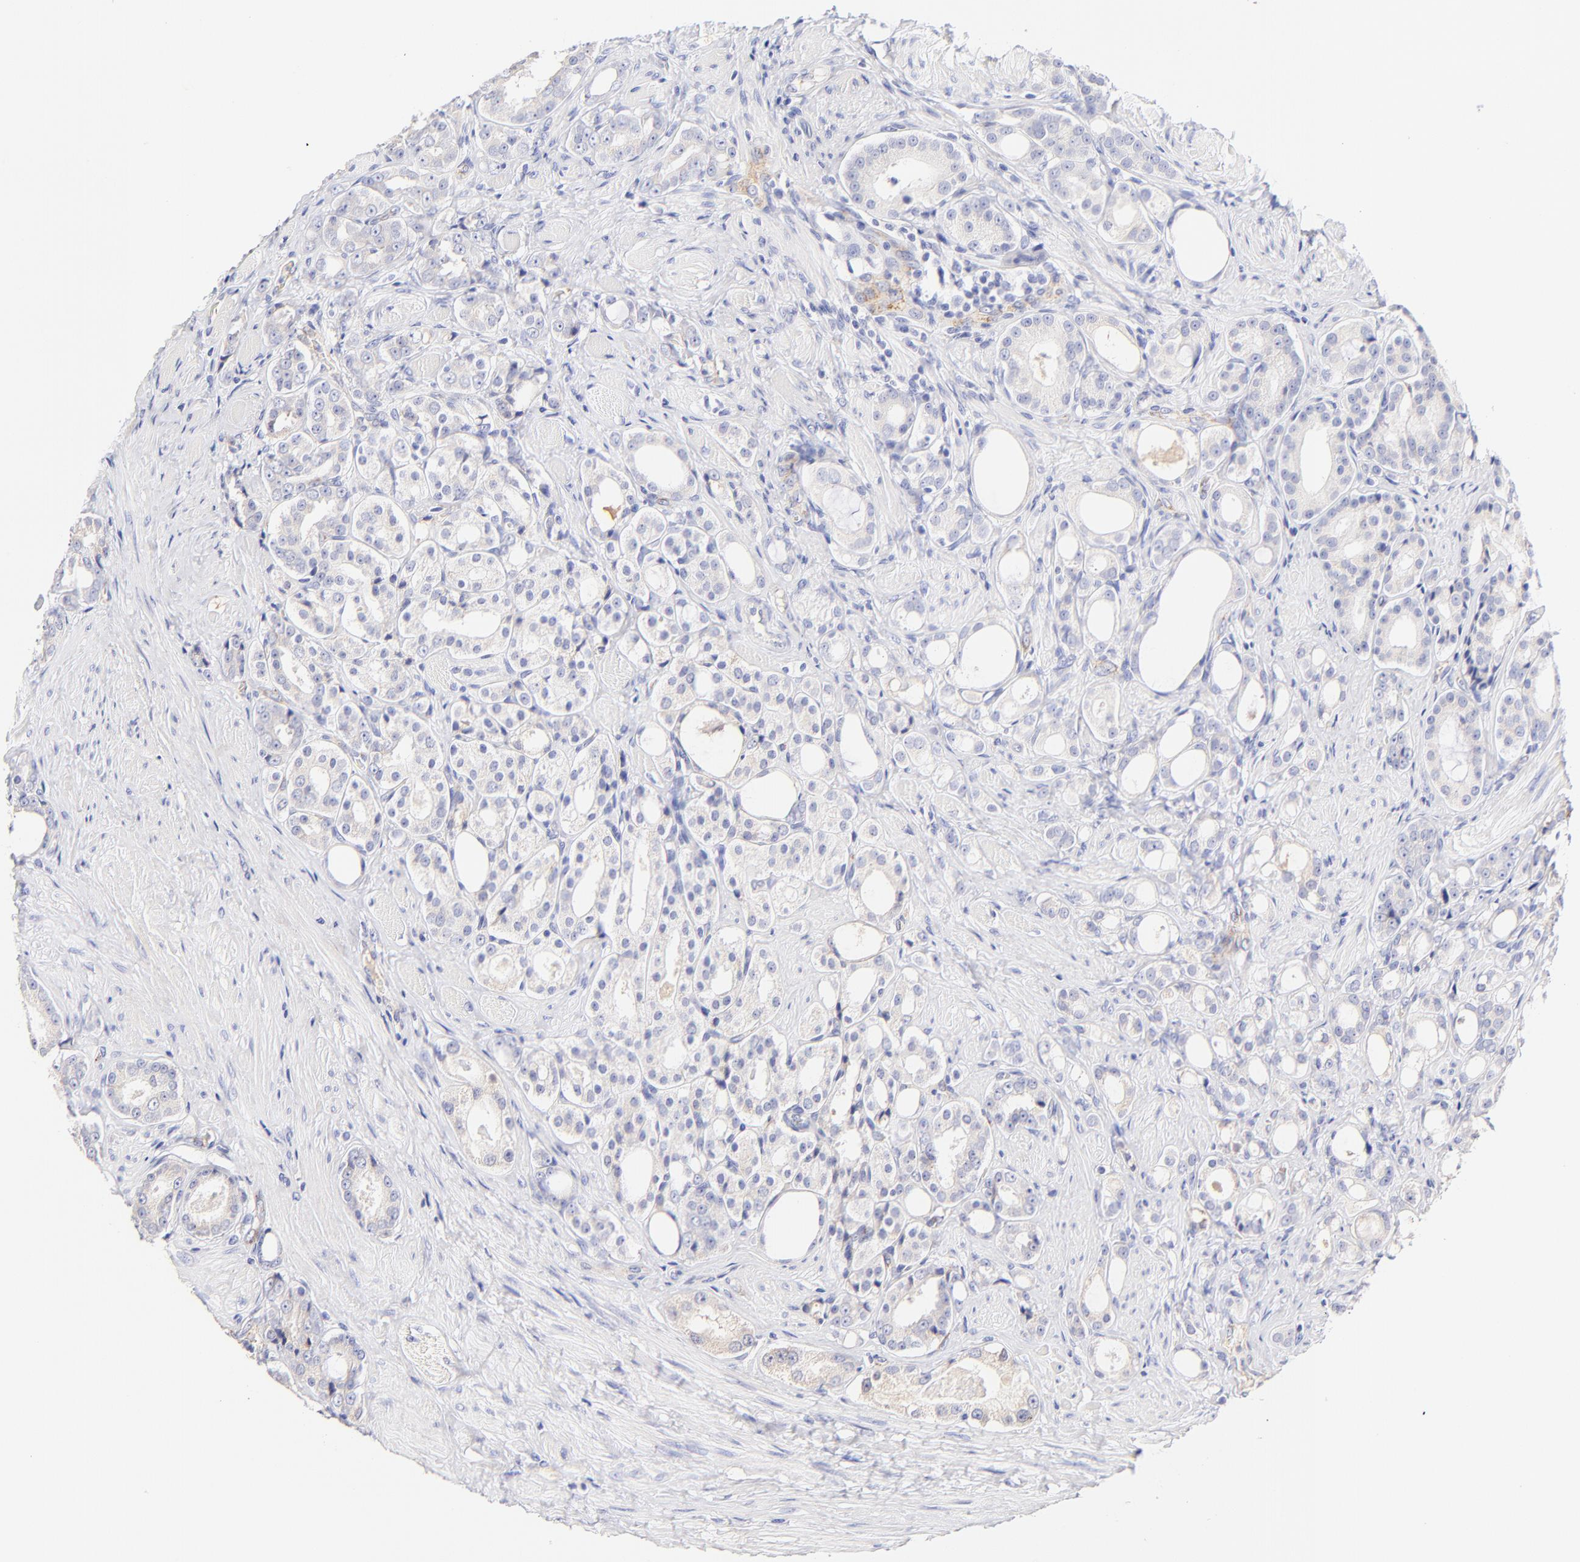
{"staining": {"intensity": "negative", "quantity": "none", "location": "none"}, "tissue": "prostate cancer", "cell_type": "Tumor cells", "image_type": "cancer", "snomed": [{"axis": "morphology", "description": "Adenocarcinoma, Medium grade"}, {"axis": "topography", "description": "Prostate"}], "caption": "Immunohistochemistry (IHC) image of adenocarcinoma (medium-grade) (prostate) stained for a protein (brown), which demonstrates no expression in tumor cells. Brightfield microscopy of immunohistochemistry stained with DAB (3,3'-diaminobenzidine) (brown) and hematoxylin (blue), captured at high magnification.", "gene": "ASB9", "patient": {"sex": "male", "age": 60}}